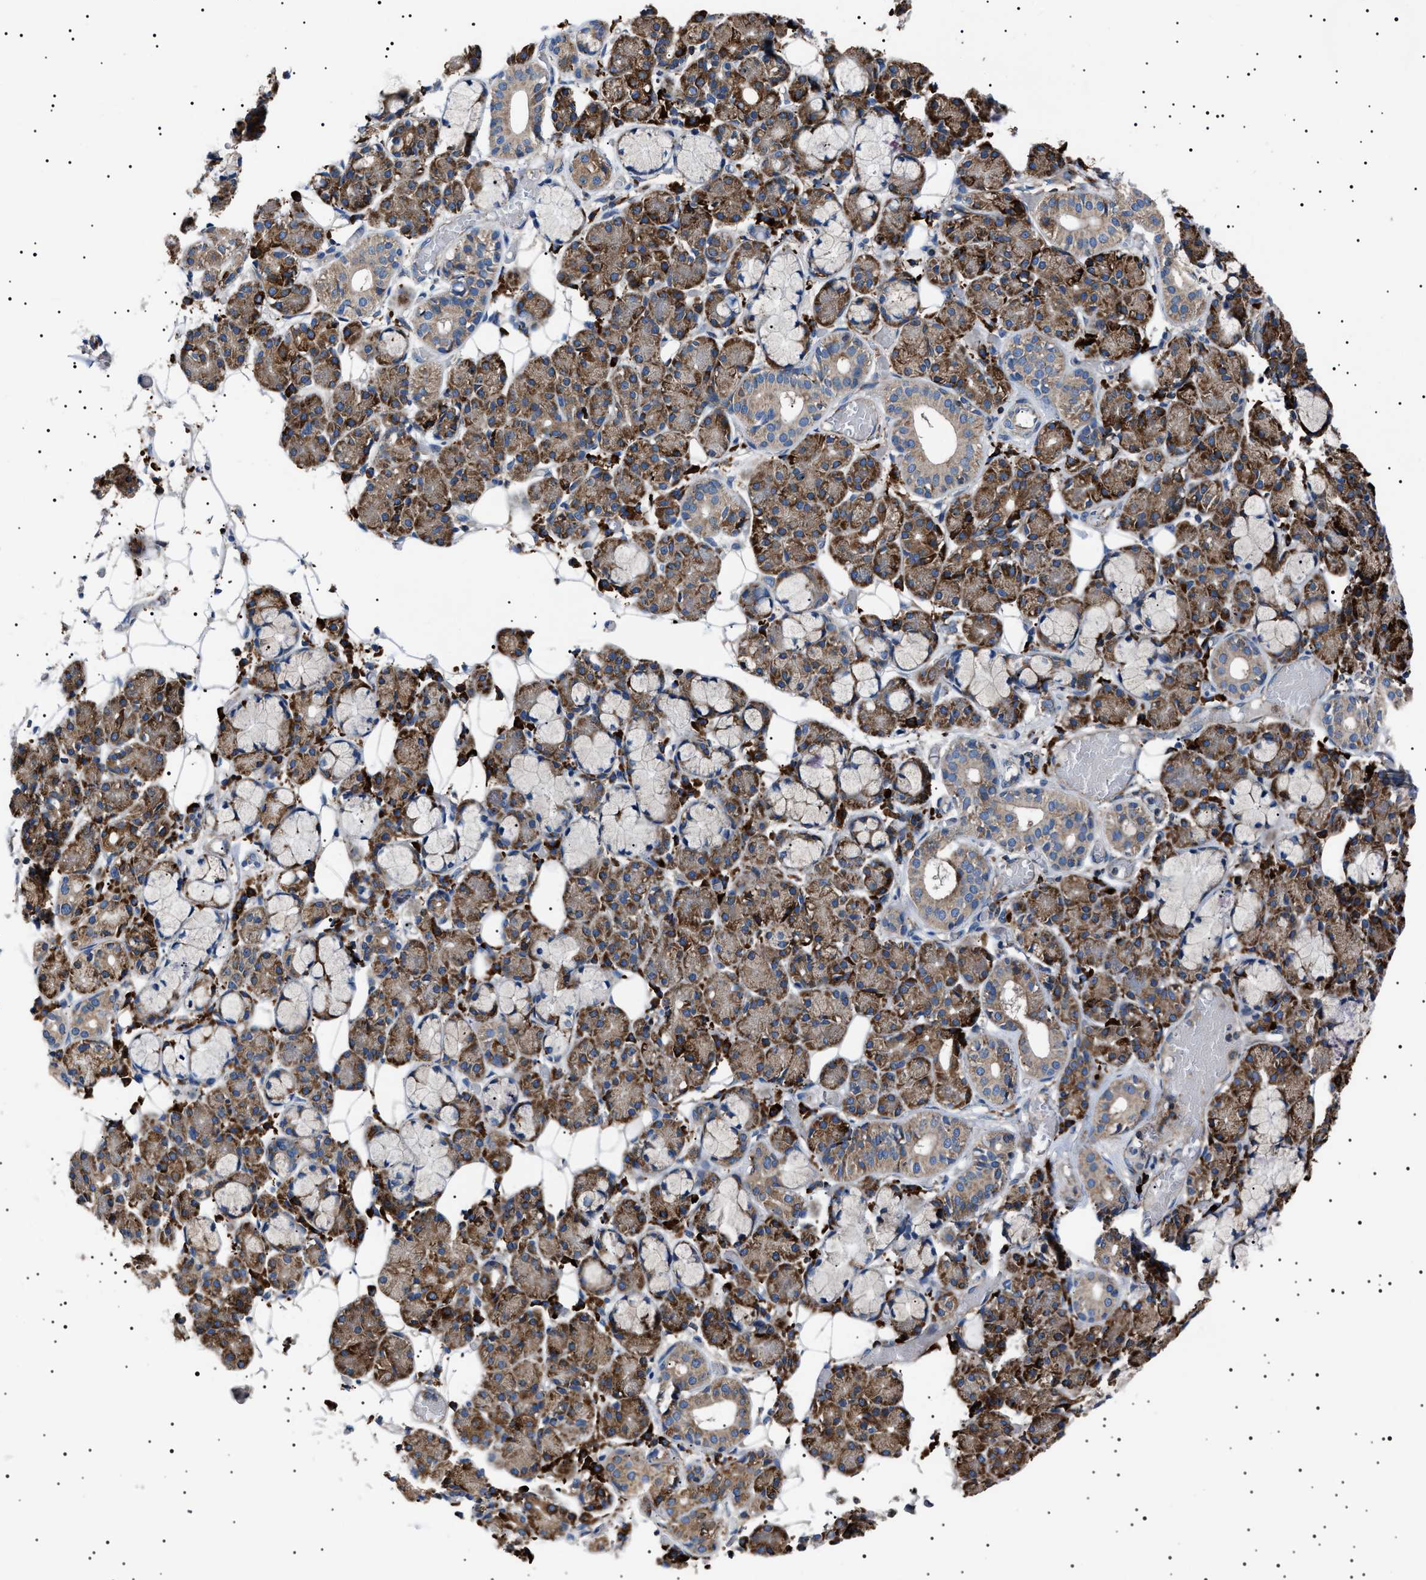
{"staining": {"intensity": "moderate", "quantity": ">75%", "location": "cytoplasmic/membranous"}, "tissue": "salivary gland", "cell_type": "Glandular cells", "image_type": "normal", "snomed": [{"axis": "morphology", "description": "Normal tissue, NOS"}, {"axis": "topography", "description": "Salivary gland"}], "caption": "The image exhibits staining of benign salivary gland, revealing moderate cytoplasmic/membranous protein positivity (brown color) within glandular cells.", "gene": "TOP1MT", "patient": {"sex": "male", "age": 63}}